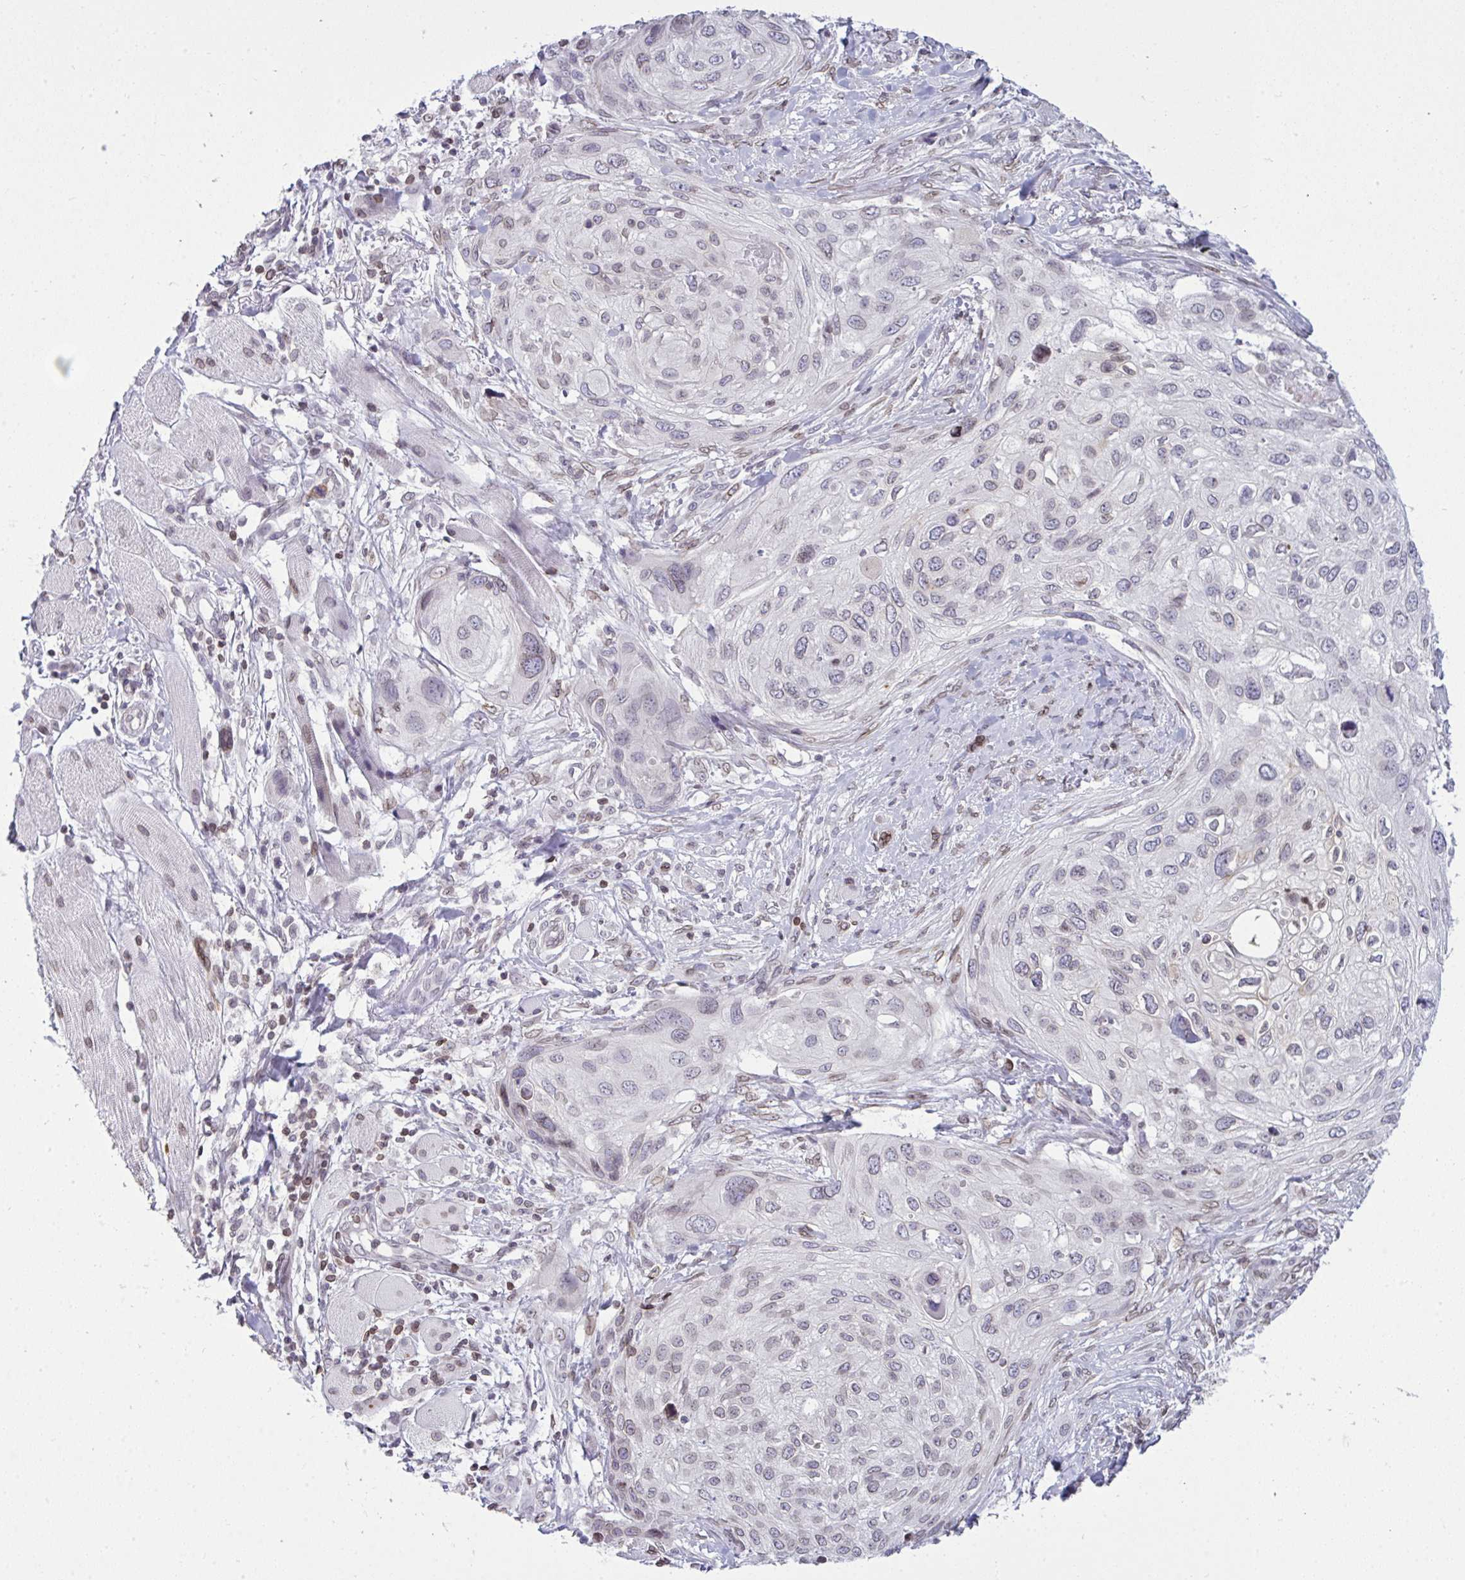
{"staining": {"intensity": "weak", "quantity": "<25%", "location": "nuclear"}, "tissue": "skin cancer", "cell_type": "Tumor cells", "image_type": "cancer", "snomed": [{"axis": "morphology", "description": "Squamous cell carcinoma, NOS"}, {"axis": "topography", "description": "Skin"}], "caption": "High magnification brightfield microscopy of skin cancer (squamous cell carcinoma) stained with DAB (3,3'-diaminobenzidine) (brown) and counterstained with hematoxylin (blue): tumor cells show no significant expression. (Brightfield microscopy of DAB (3,3'-diaminobenzidine) IHC at high magnification).", "gene": "LMNB2", "patient": {"sex": "female", "age": 87}}